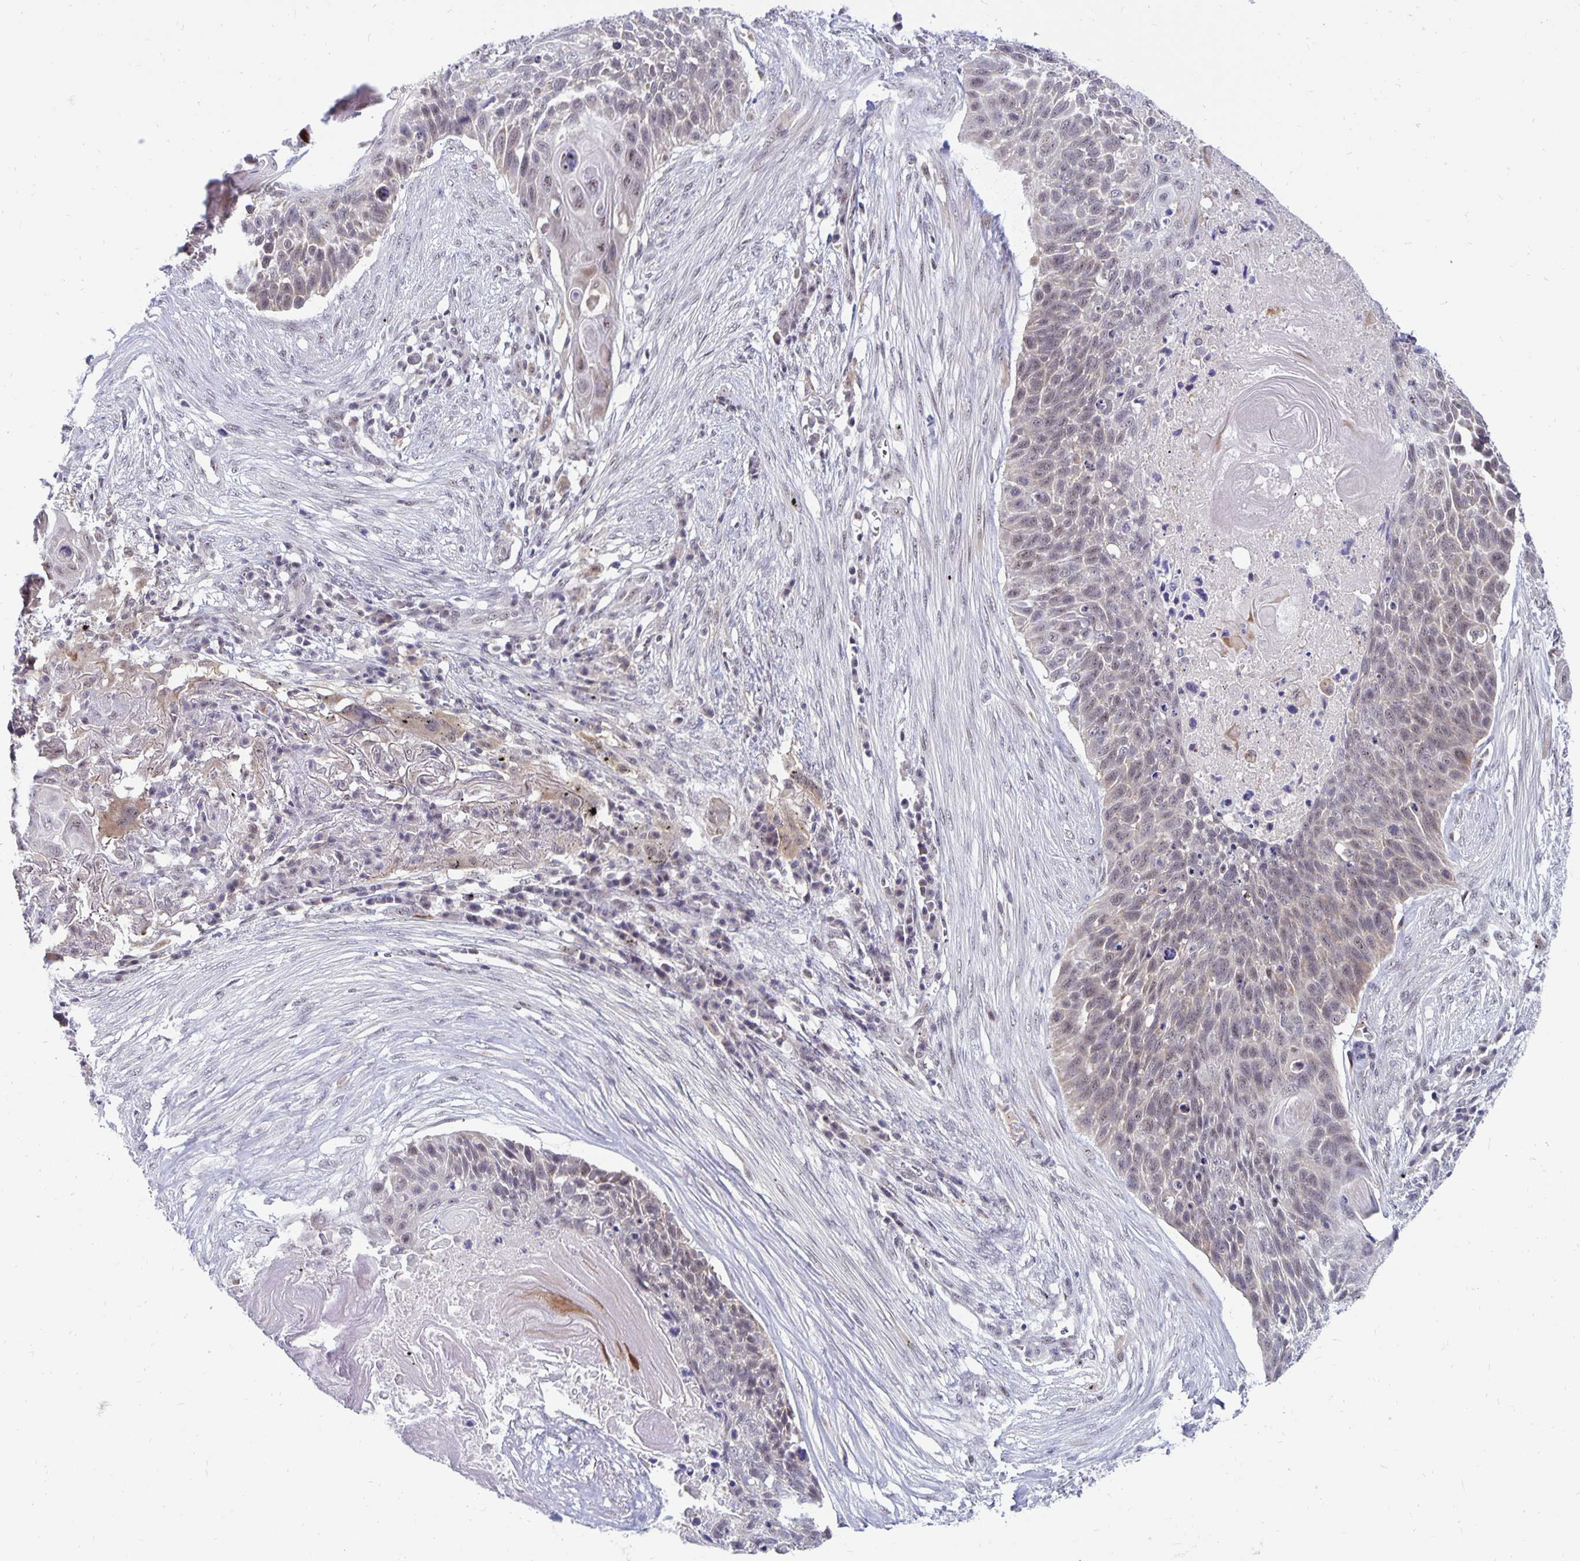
{"staining": {"intensity": "weak", "quantity": "<25%", "location": "nuclear"}, "tissue": "lung cancer", "cell_type": "Tumor cells", "image_type": "cancer", "snomed": [{"axis": "morphology", "description": "Squamous cell carcinoma, NOS"}, {"axis": "topography", "description": "Lung"}], "caption": "The histopathology image displays no staining of tumor cells in lung cancer.", "gene": "EXOC6B", "patient": {"sex": "male", "age": 78}}